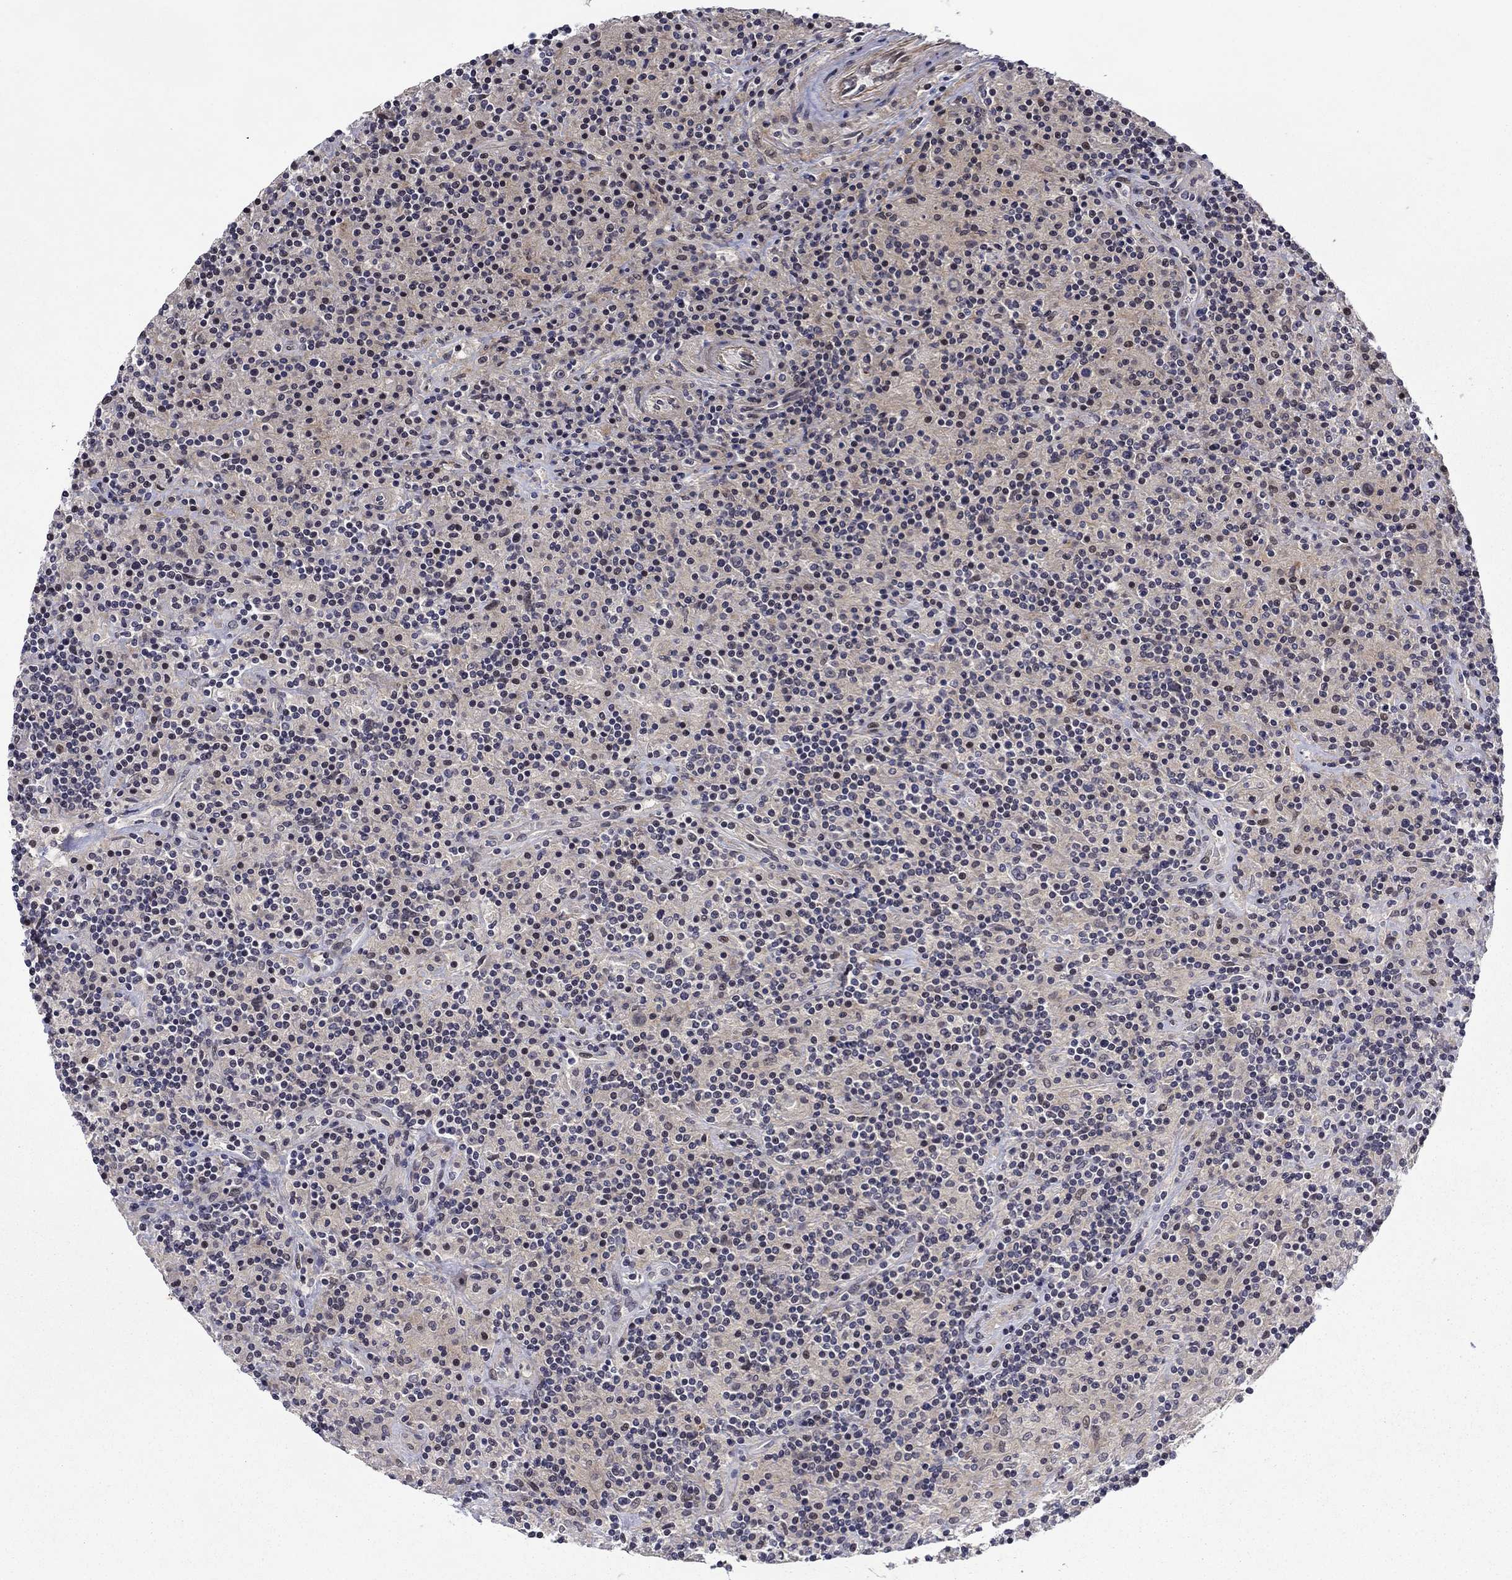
{"staining": {"intensity": "negative", "quantity": "none", "location": "none"}, "tissue": "lymphoma", "cell_type": "Tumor cells", "image_type": "cancer", "snomed": [{"axis": "morphology", "description": "Hodgkin's disease, NOS"}, {"axis": "topography", "description": "Lymph node"}], "caption": "Immunohistochemistry (IHC) of human Hodgkin's disease displays no staining in tumor cells.", "gene": "B3GAT1", "patient": {"sex": "male", "age": 70}}